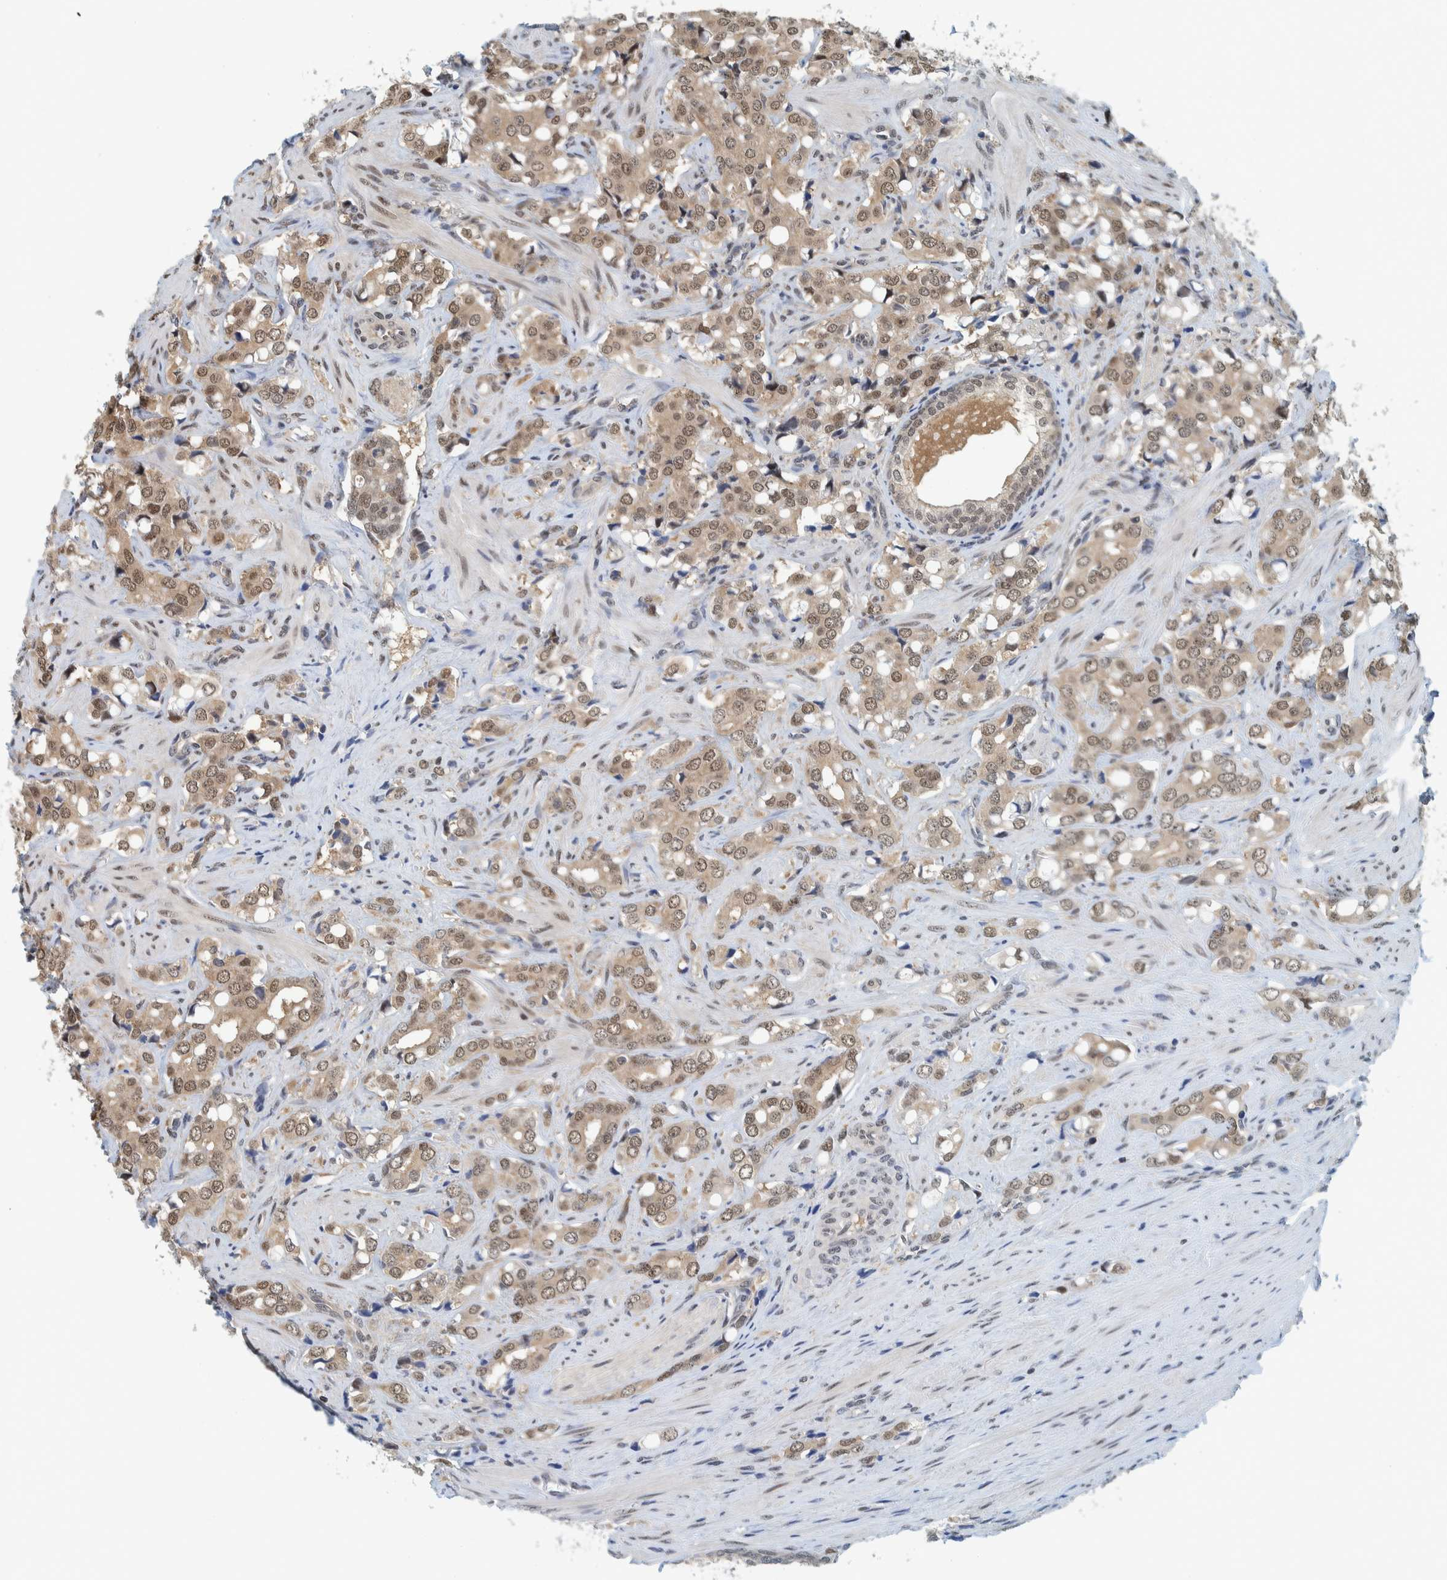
{"staining": {"intensity": "moderate", "quantity": ">75%", "location": "cytoplasmic/membranous,nuclear"}, "tissue": "prostate cancer", "cell_type": "Tumor cells", "image_type": "cancer", "snomed": [{"axis": "morphology", "description": "Adenocarcinoma, High grade"}, {"axis": "topography", "description": "Prostate"}], "caption": "Immunohistochemical staining of human prostate cancer (high-grade adenocarcinoma) demonstrates medium levels of moderate cytoplasmic/membranous and nuclear protein expression in about >75% of tumor cells.", "gene": "COPS3", "patient": {"sex": "male", "age": 52}}